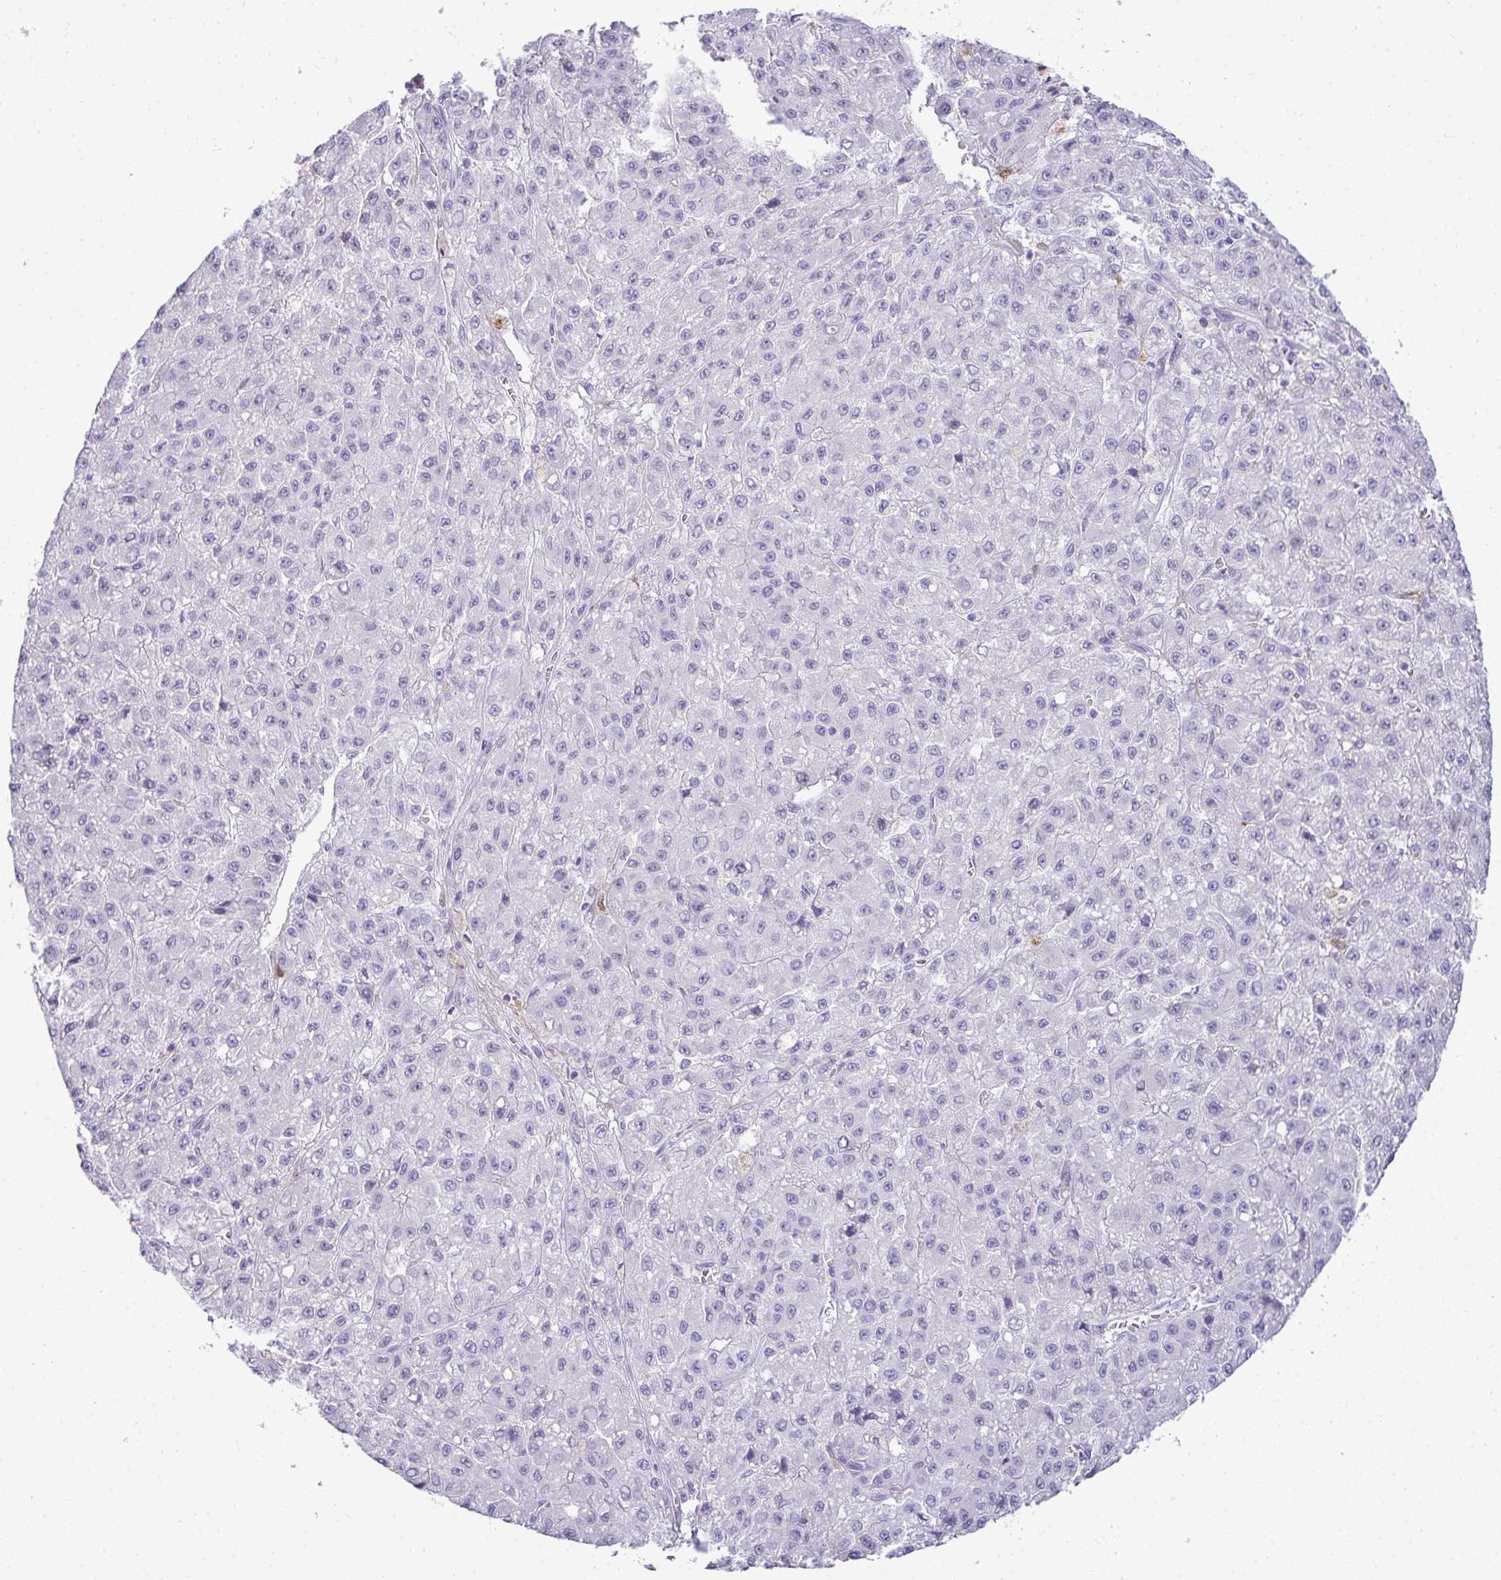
{"staining": {"intensity": "negative", "quantity": "none", "location": "none"}, "tissue": "liver cancer", "cell_type": "Tumor cells", "image_type": "cancer", "snomed": [{"axis": "morphology", "description": "Carcinoma, Hepatocellular, NOS"}, {"axis": "topography", "description": "Liver"}], "caption": "IHC photomicrograph of liver hepatocellular carcinoma stained for a protein (brown), which exhibits no expression in tumor cells. The staining was performed using DAB (3,3'-diaminobenzidine) to visualize the protein expression in brown, while the nuclei were stained in blue with hematoxylin (Magnification: 20x).", "gene": "HSPB6", "patient": {"sex": "male", "age": 70}}